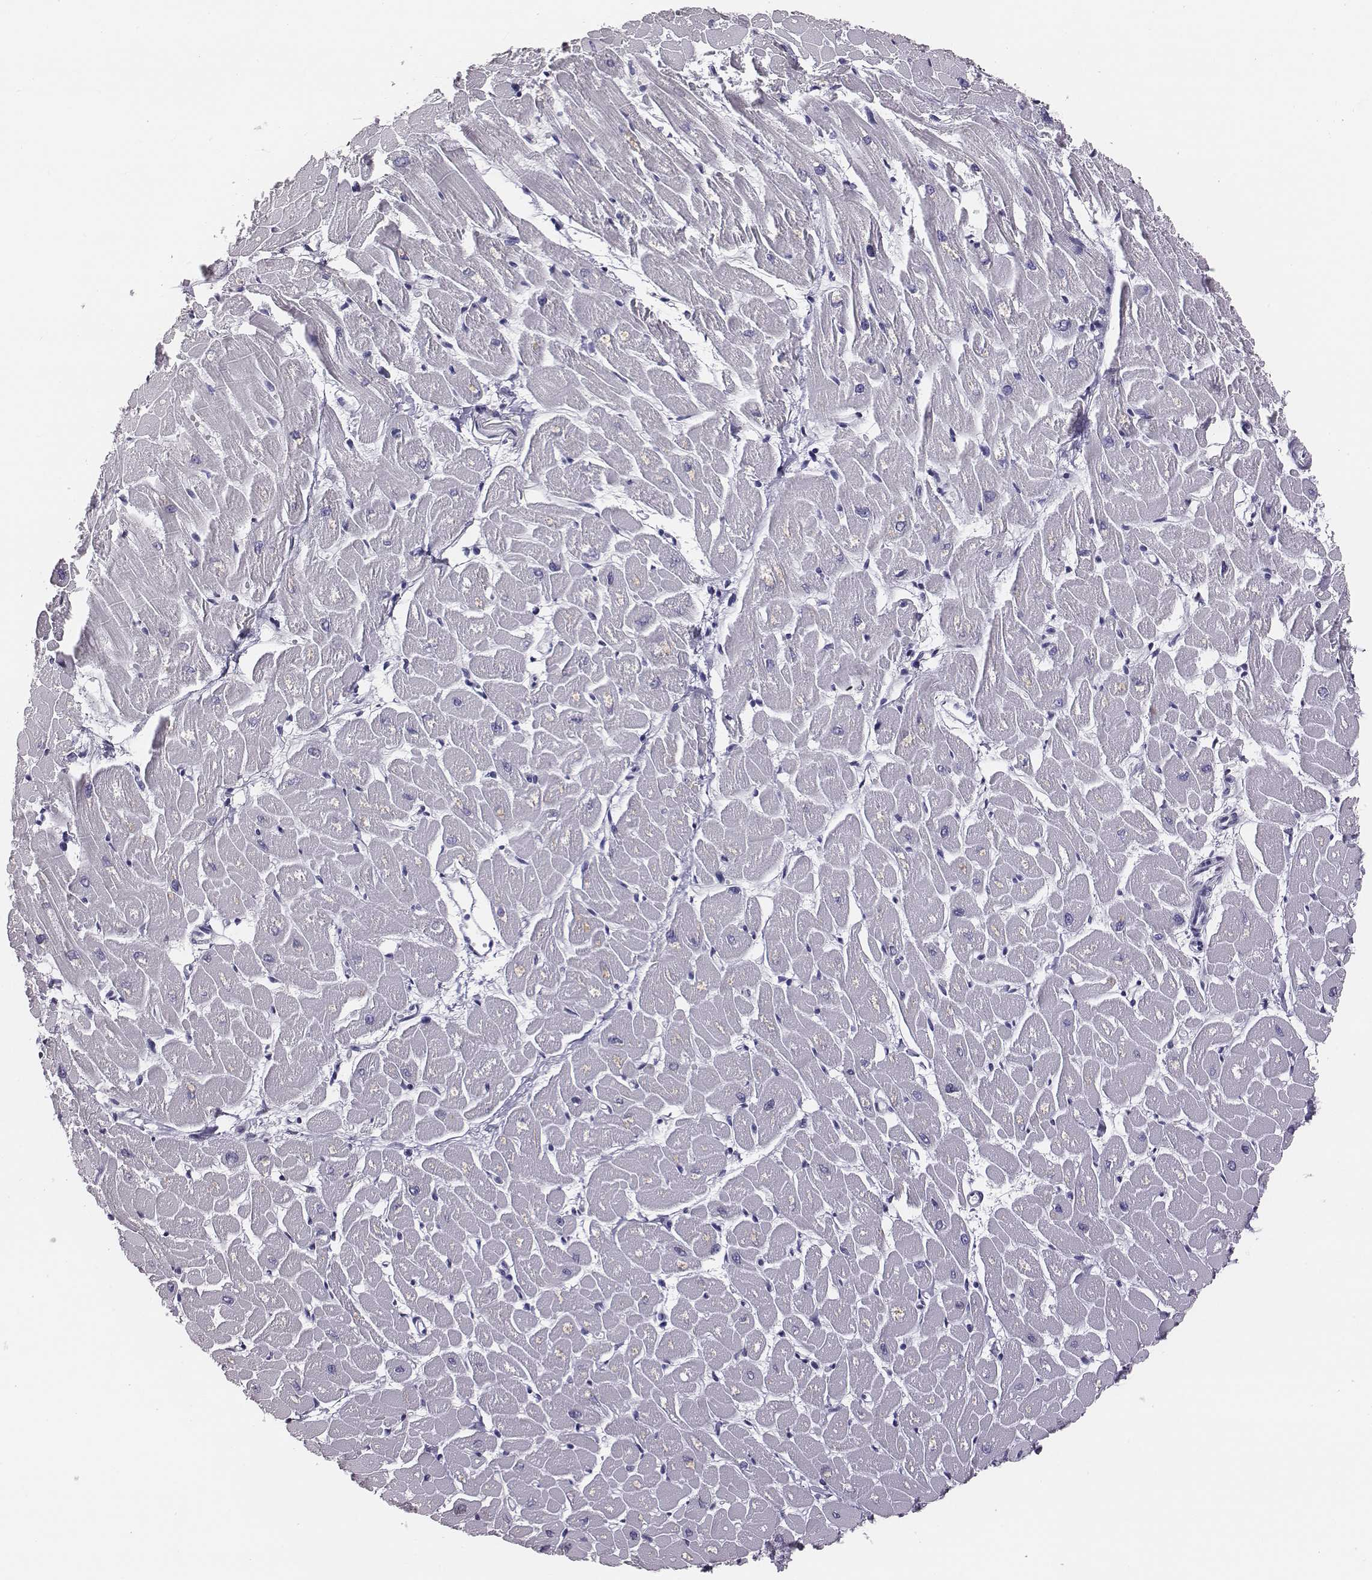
{"staining": {"intensity": "negative", "quantity": "none", "location": "none"}, "tissue": "heart muscle", "cell_type": "Cardiomyocytes", "image_type": "normal", "snomed": [{"axis": "morphology", "description": "Normal tissue, NOS"}, {"axis": "topography", "description": "Heart"}], "caption": "The micrograph displays no significant positivity in cardiomyocytes of heart muscle. (DAB immunohistochemistry (IHC) with hematoxylin counter stain).", "gene": "ACOD1", "patient": {"sex": "male", "age": 57}}